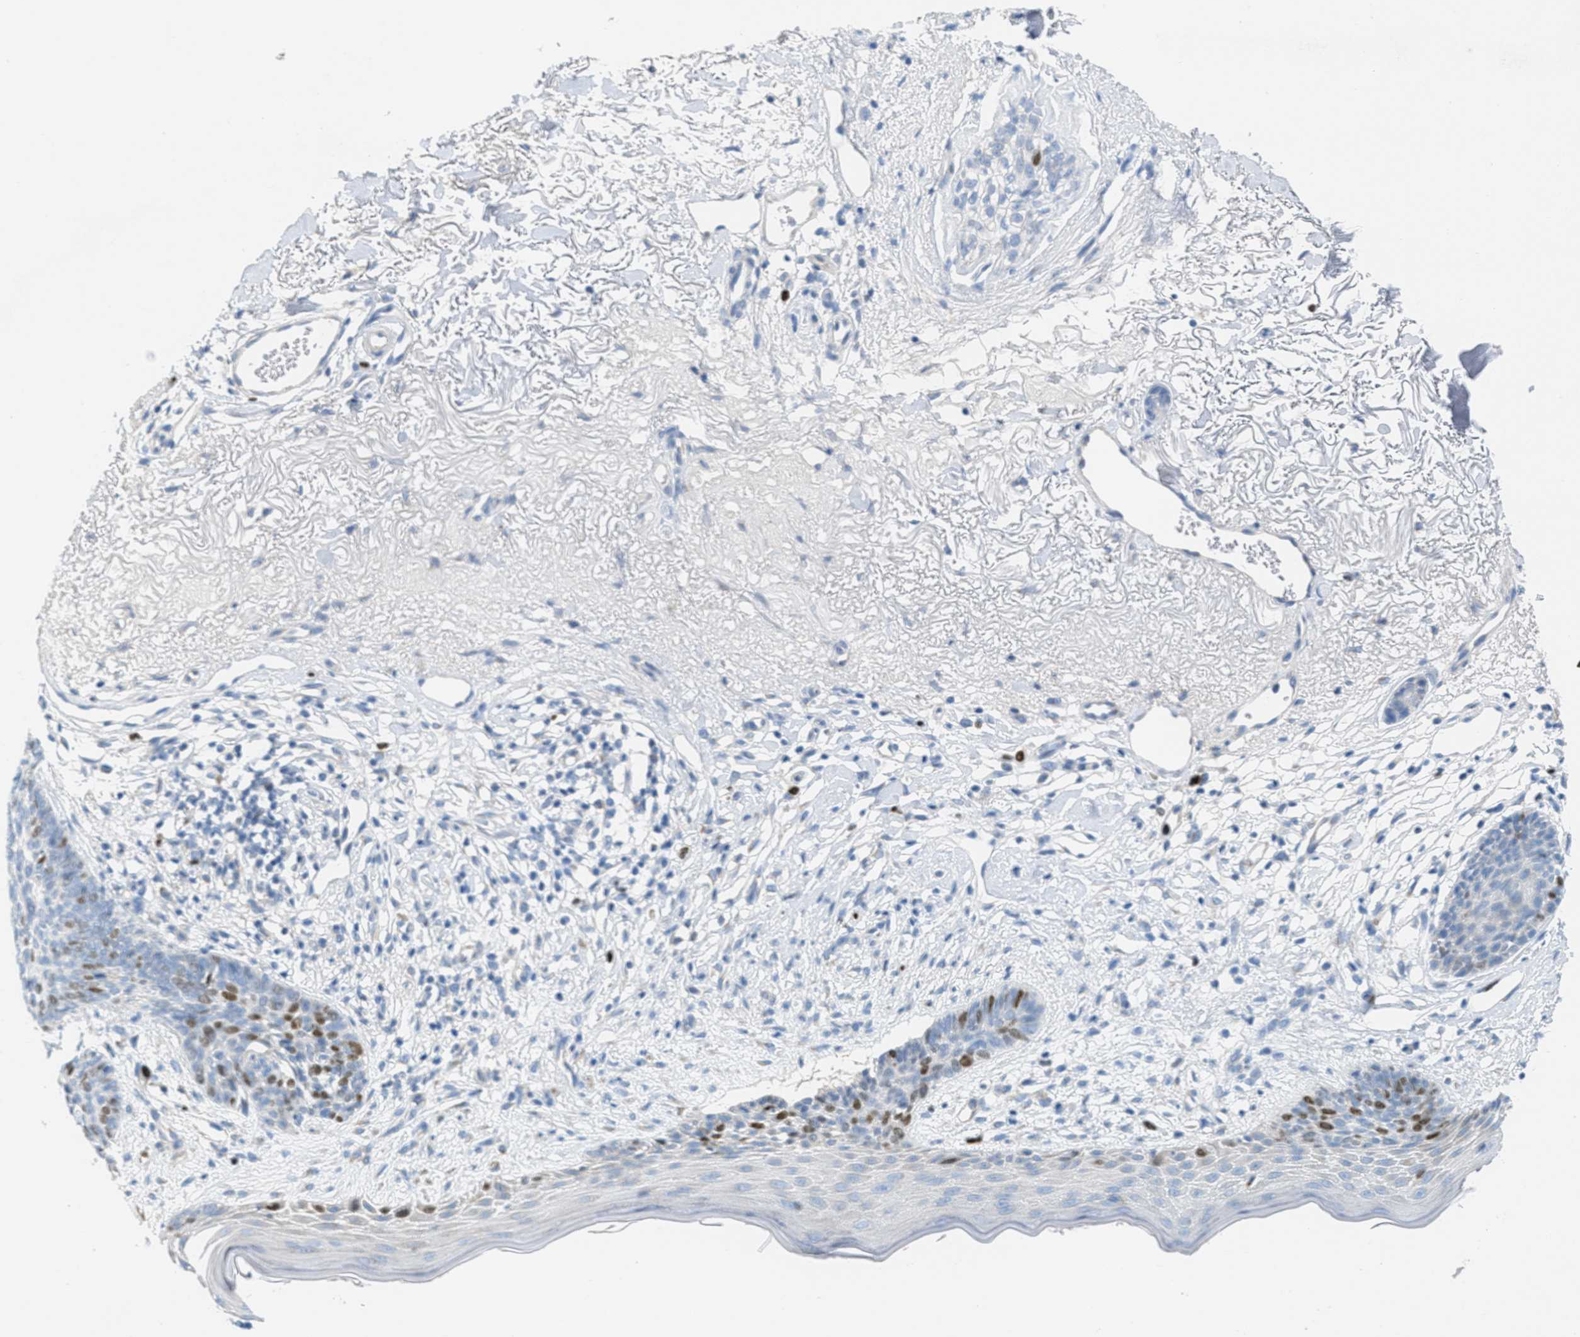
{"staining": {"intensity": "moderate", "quantity": "<25%", "location": "nuclear"}, "tissue": "skin cancer", "cell_type": "Tumor cells", "image_type": "cancer", "snomed": [{"axis": "morphology", "description": "Normal tissue, NOS"}, {"axis": "morphology", "description": "Basal cell carcinoma"}, {"axis": "topography", "description": "Skin"}], "caption": "An immunohistochemistry (IHC) histopathology image of neoplastic tissue is shown. Protein staining in brown labels moderate nuclear positivity in skin cancer within tumor cells. (DAB IHC with brightfield microscopy, high magnification).", "gene": "ORC6", "patient": {"sex": "female", "age": 70}}